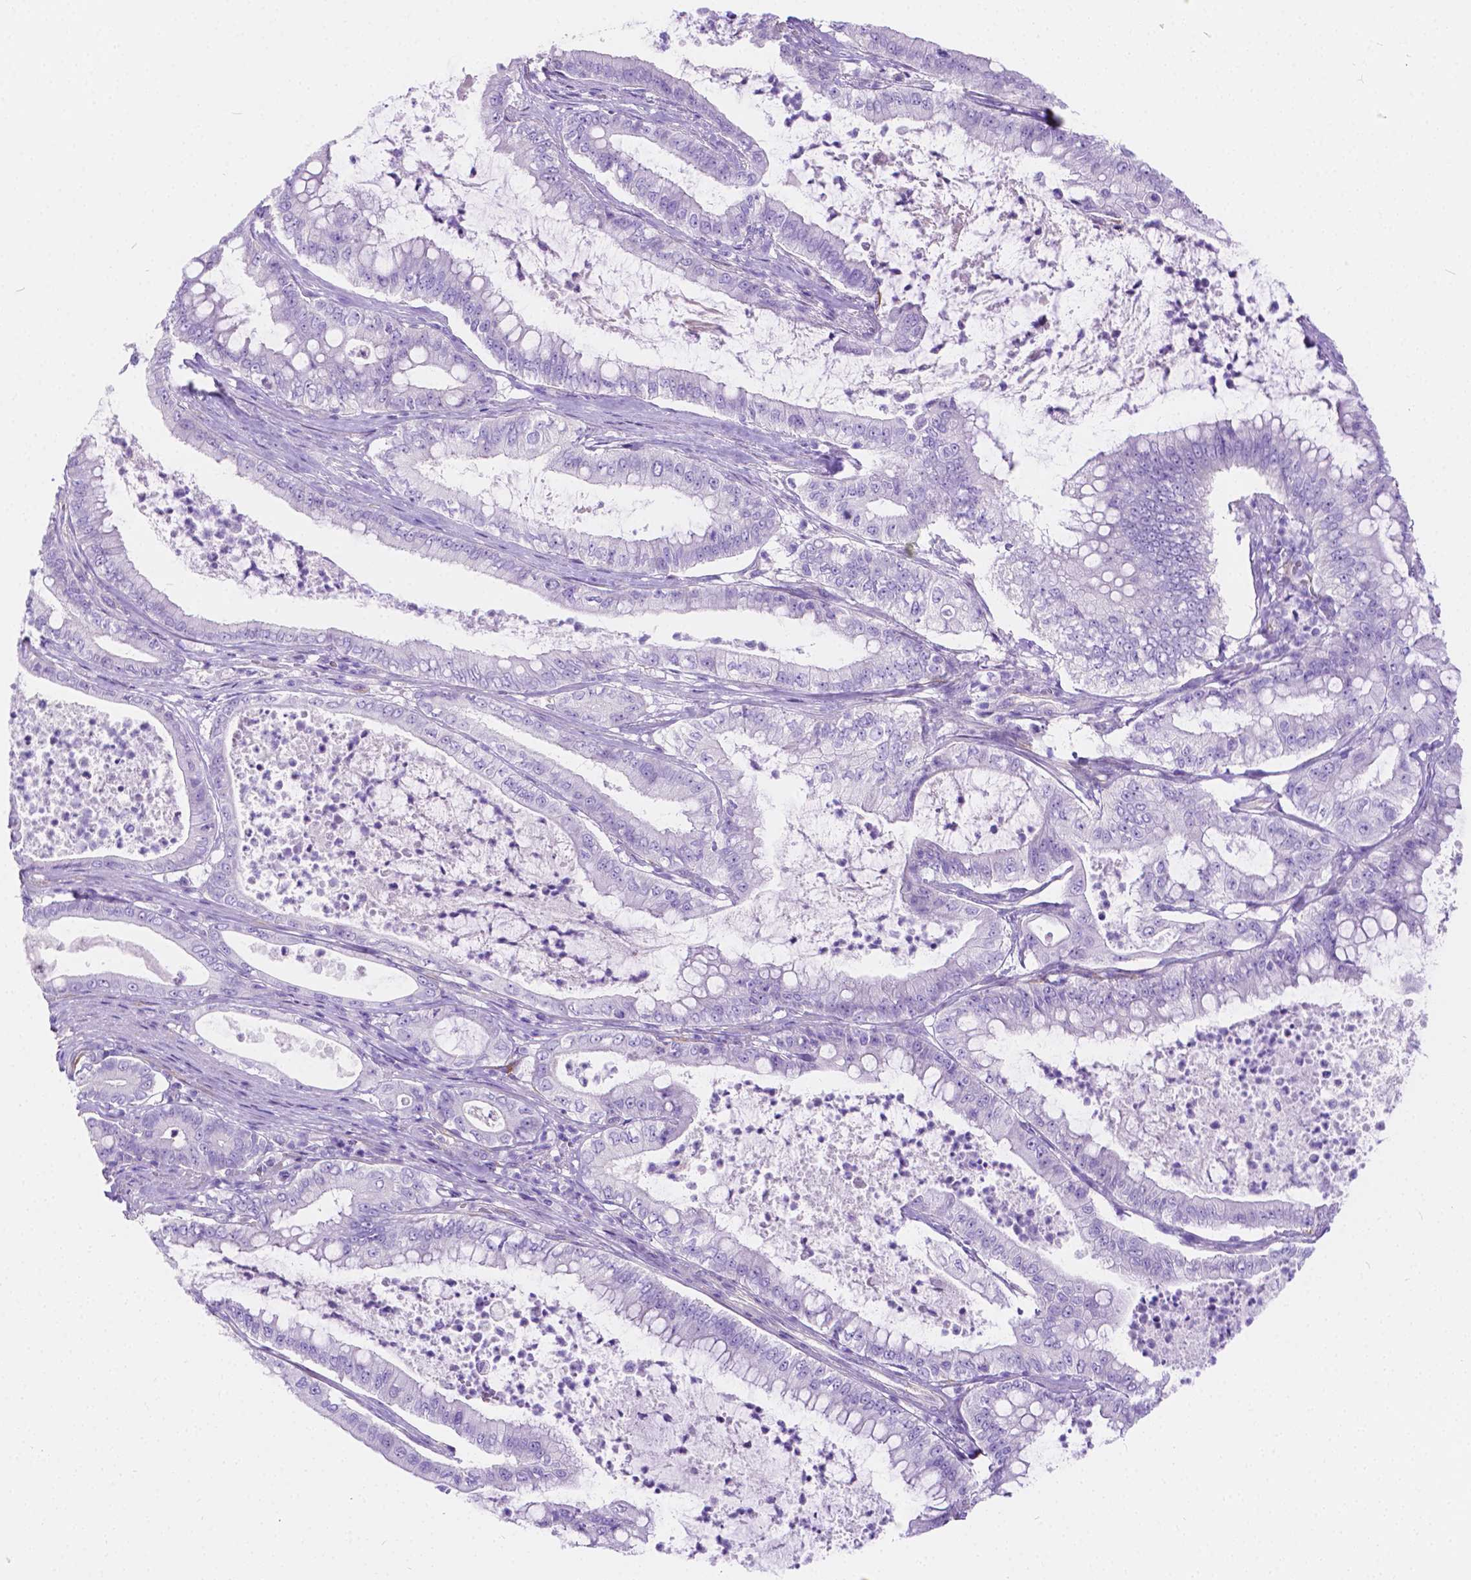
{"staining": {"intensity": "negative", "quantity": "none", "location": "none"}, "tissue": "pancreatic cancer", "cell_type": "Tumor cells", "image_type": "cancer", "snomed": [{"axis": "morphology", "description": "Adenocarcinoma, NOS"}, {"axis": "topography", "description": "Pancreas"}], "caption": "Pancreatic adenocarcinoma was stained to show a protein in brown. There is no significant expression in tumor cells. (Immunohistochemistry, brightfield microscopy, high magnification).", "gene": "CHRM1", "patient": {"sex": "male", "age": 71}}